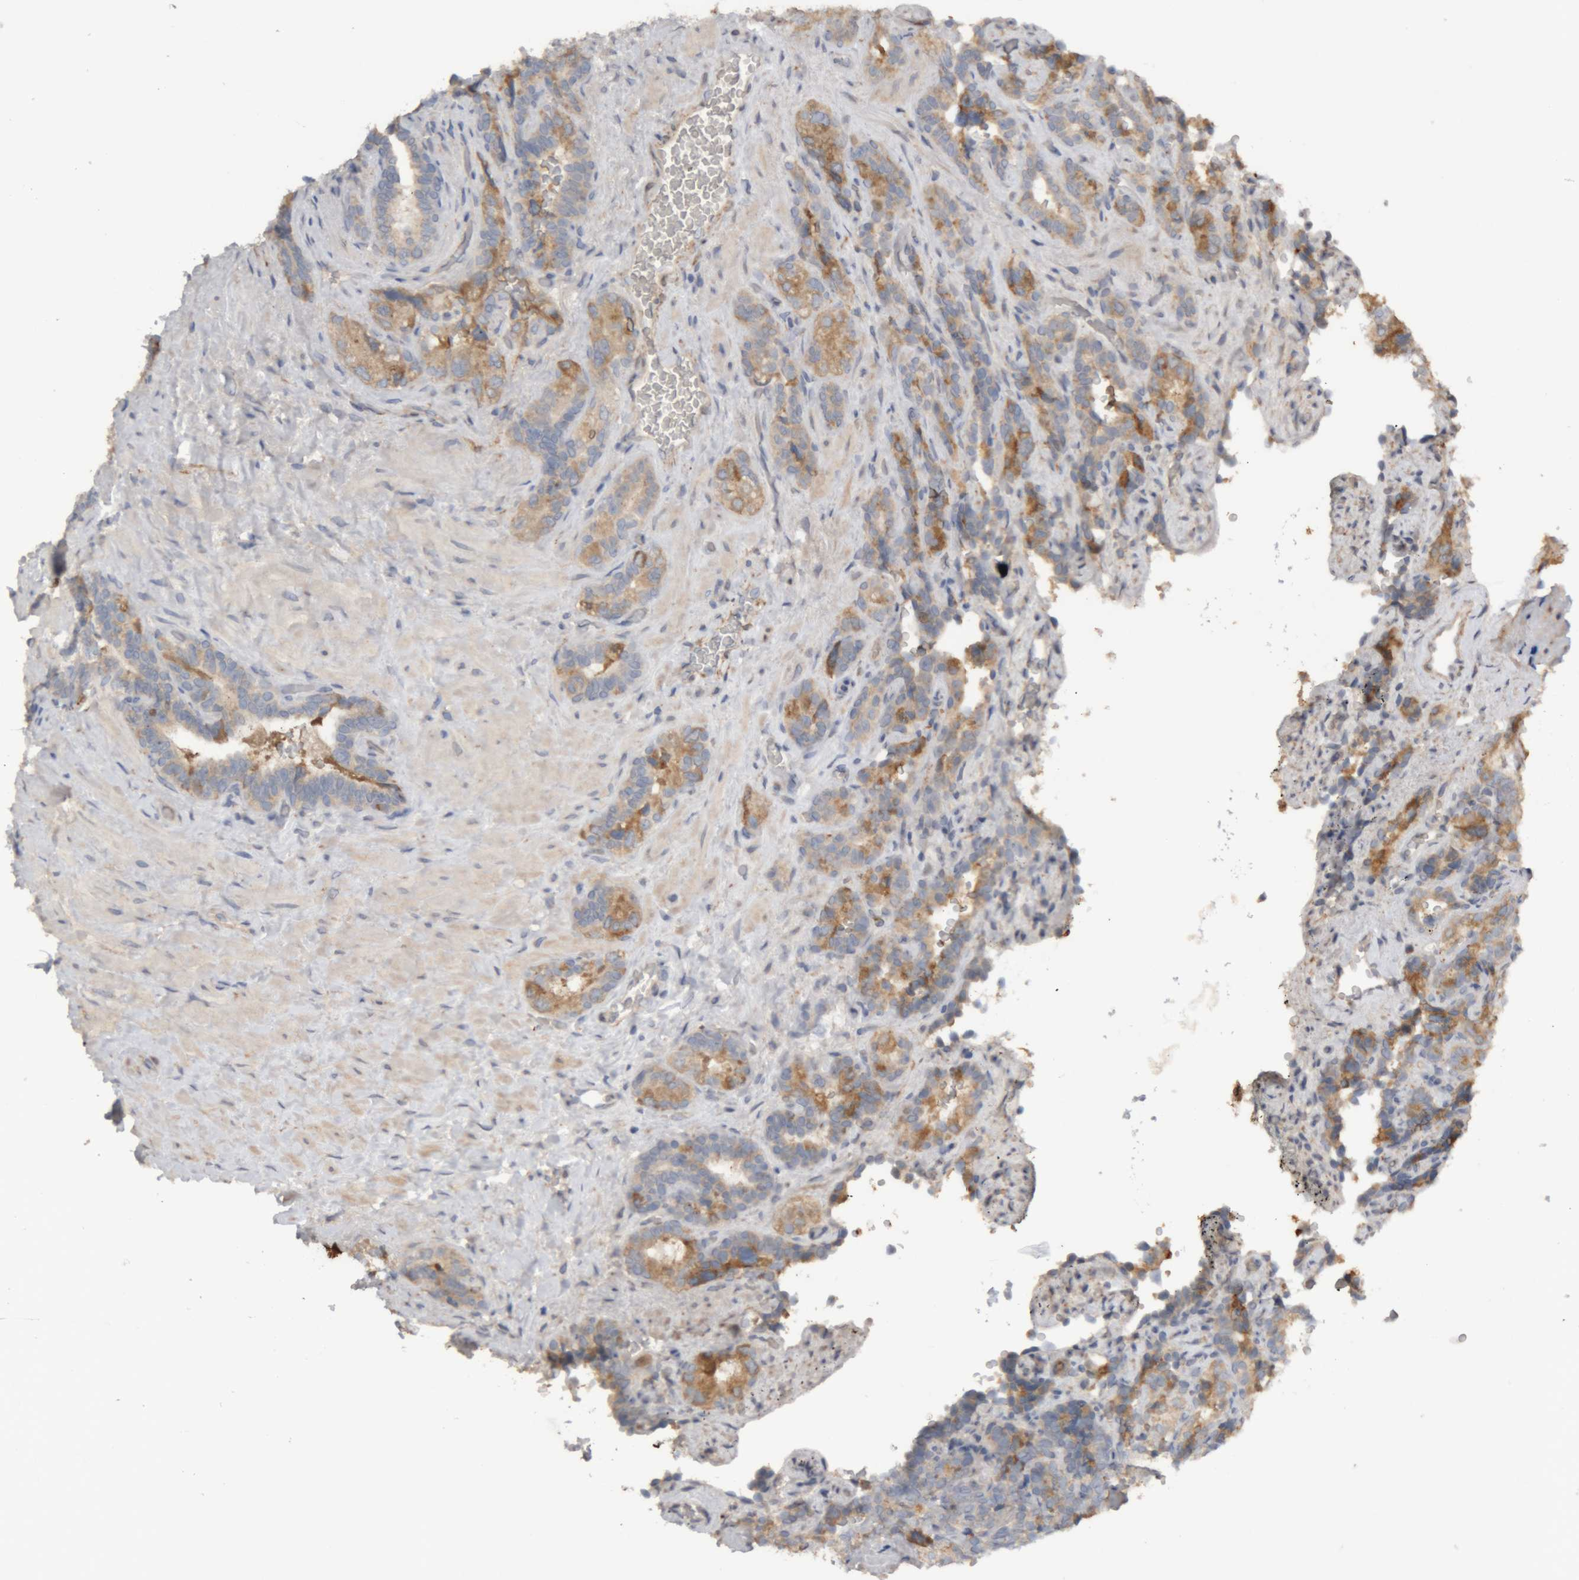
{"staining": {"intensity": "moderate", "quantity": "25%-75%", "location": "cytoplasmic/membranous"}, "tissue": "seminal vesicle", "cell_type": "Glandular cells", "image_type": "normal", "snomed": [{"axis": "morphology", "description": "Normal tissue, NOS"}, {"axis": "topography", "description": "Prostate"}, {"axis": "topography", "description": "Seminal veicle"}], "caption": "About 25%-75% of glandular cells in benign human seminal vesicle demonstrate moderate cytoplasmic/membranous protein staining as visualized by brown immunohistochemical staining.", "gene": "TMED7", "patient": {"sex": "male", "age": 67}}